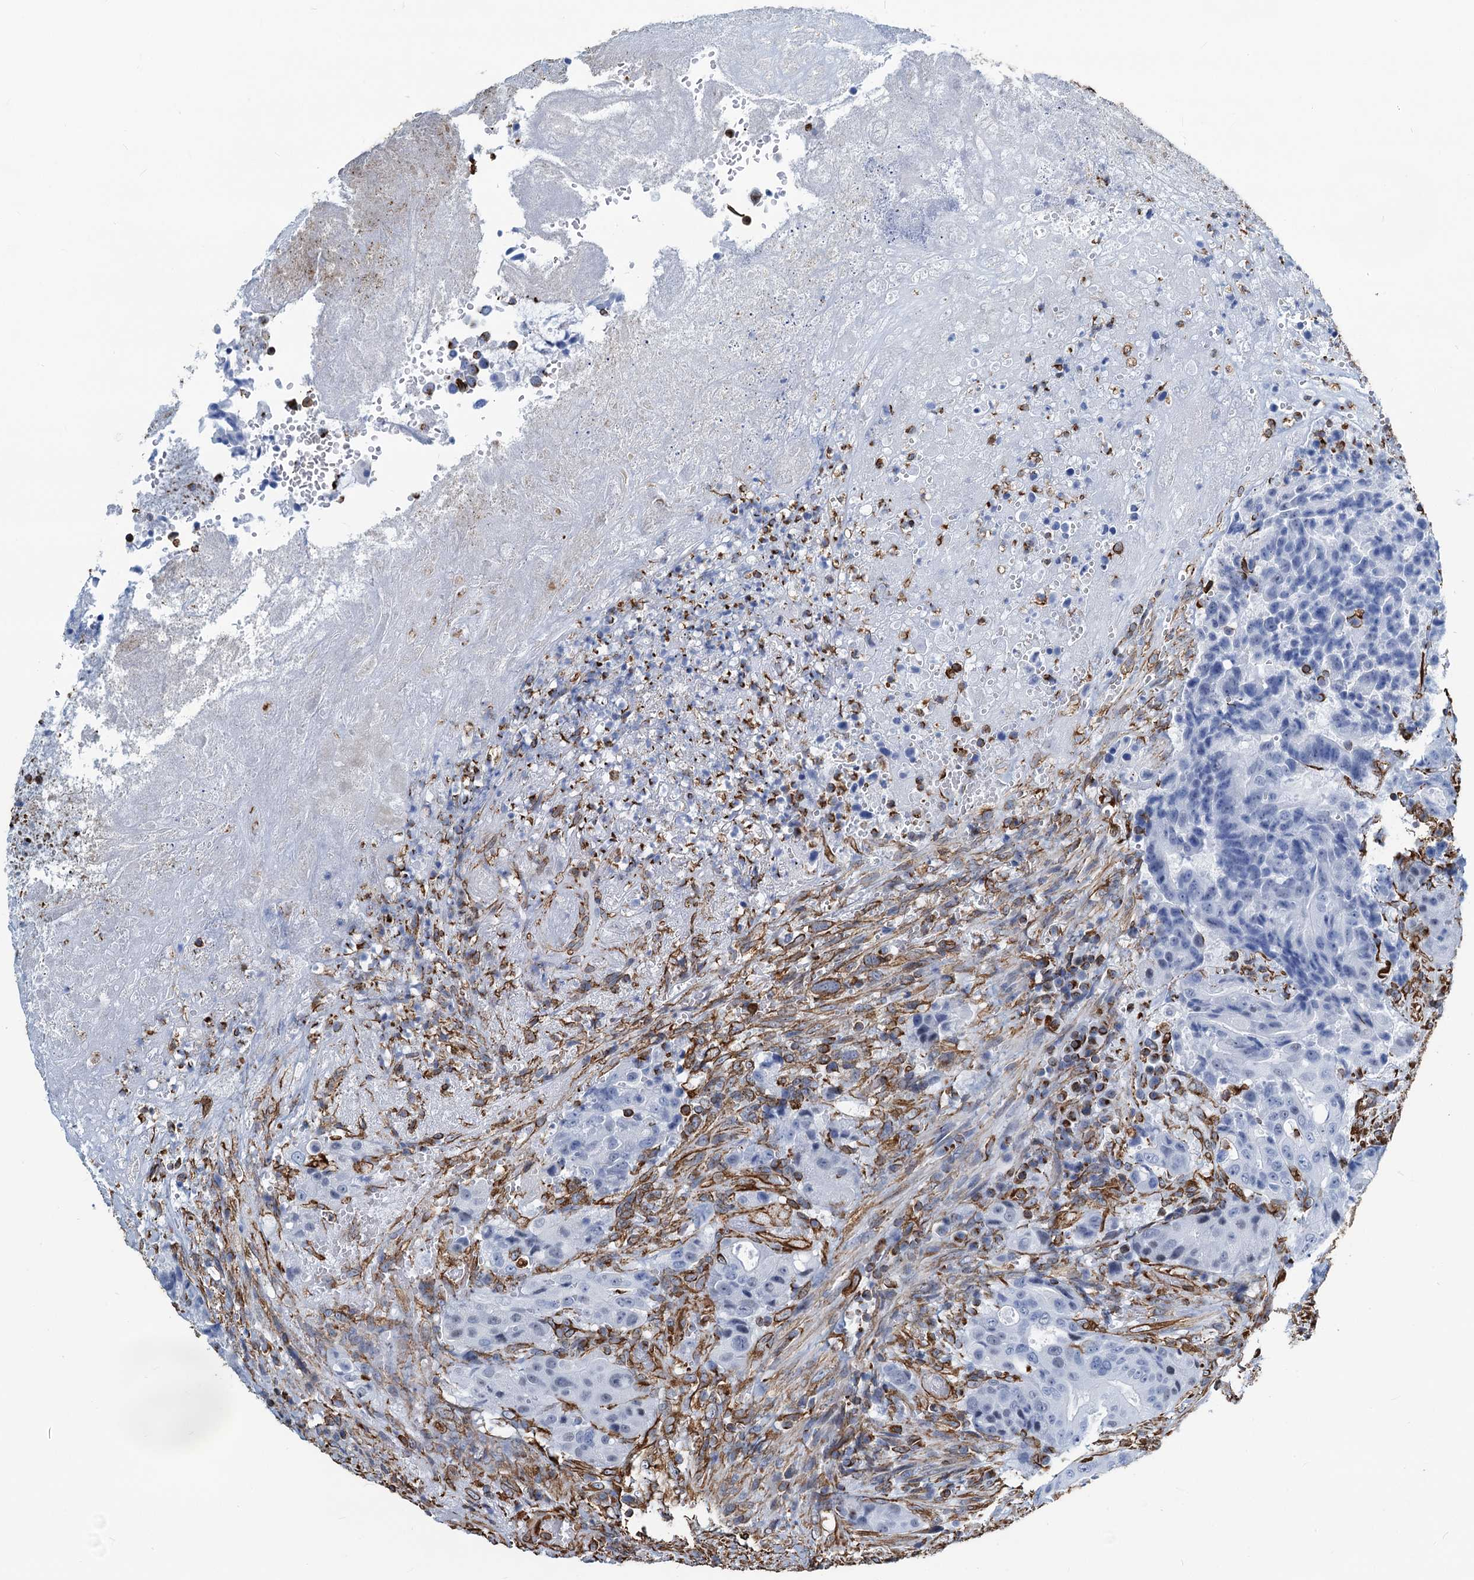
{"staining": {"intensity": "negative", "quantity": "none", "location": "none"}, "tissue": "colorectal cancer", "cell_type": "Tumor cells", "image_type": "cancer", "snomed": [{"axis": "morphology", "description": "Adenocarcinoma, NOS"}, {"axis": "topography", "description": "Rectum"}], "caption": "A photomicrograph of human adenocarcinoma (colorectal) is negative for staining in tumor cells.", "gene": "PGM2", "patient": {"sex": "male", "age": 69}}